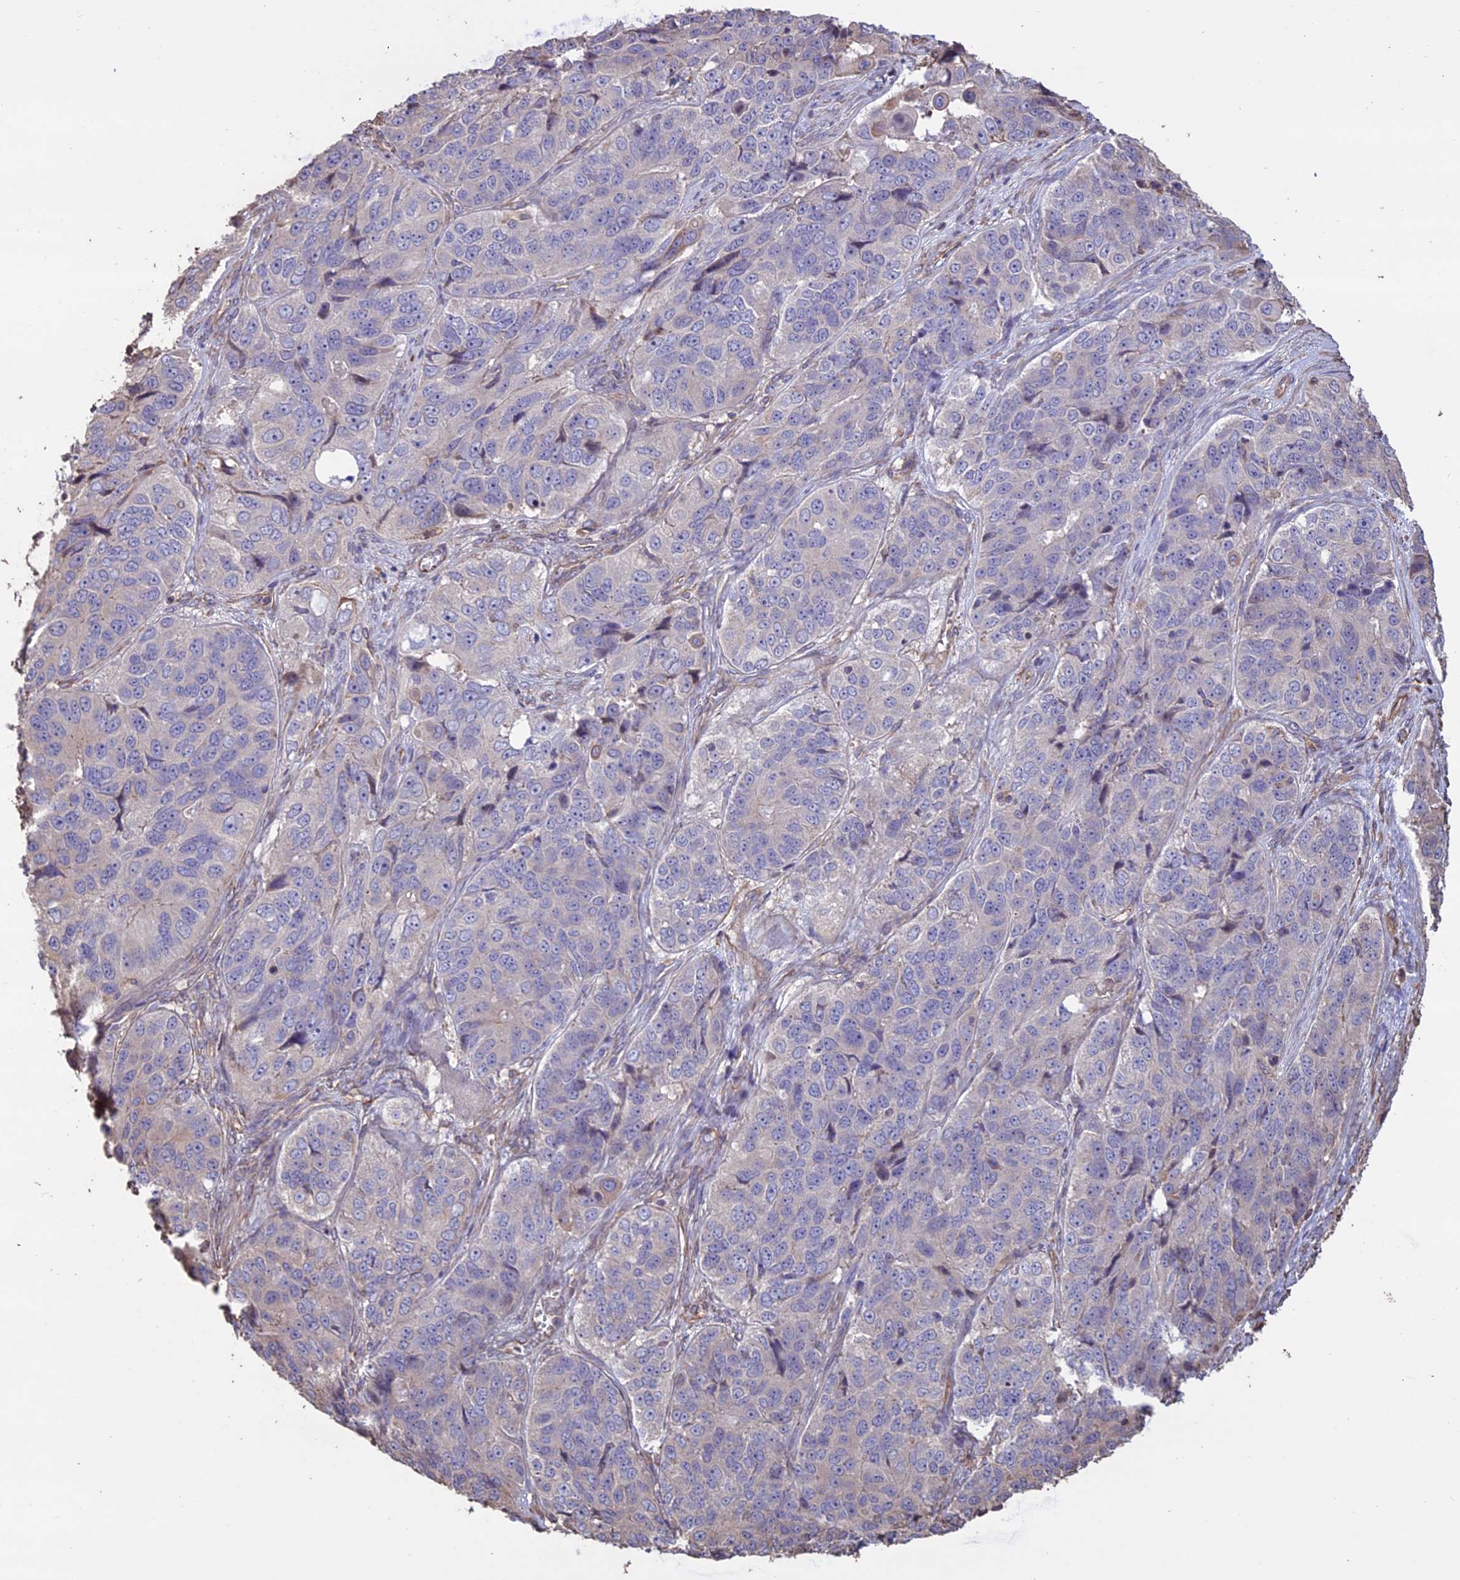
{"staining": {"intensity": "negative", "quantity": "none", "location": "none"}, "tissue": "ovarian cancer", "cell_type": "Tumor cells", "image_type": "cancer", "snomed": [{"axis": "morphology", "description": "Carcinoma, endometroid"}, {"axis": "topography", "description": "Ovary"}], "caption": "This is a image of IHC staining of ovarian endometroid carcinoma, which shows no positivity in tumor cells. (DAB immunohistochemistry with hematoxylin counter stain).", "gene": "CCDC148", "patient": {"sex": "female", "age": 51}}